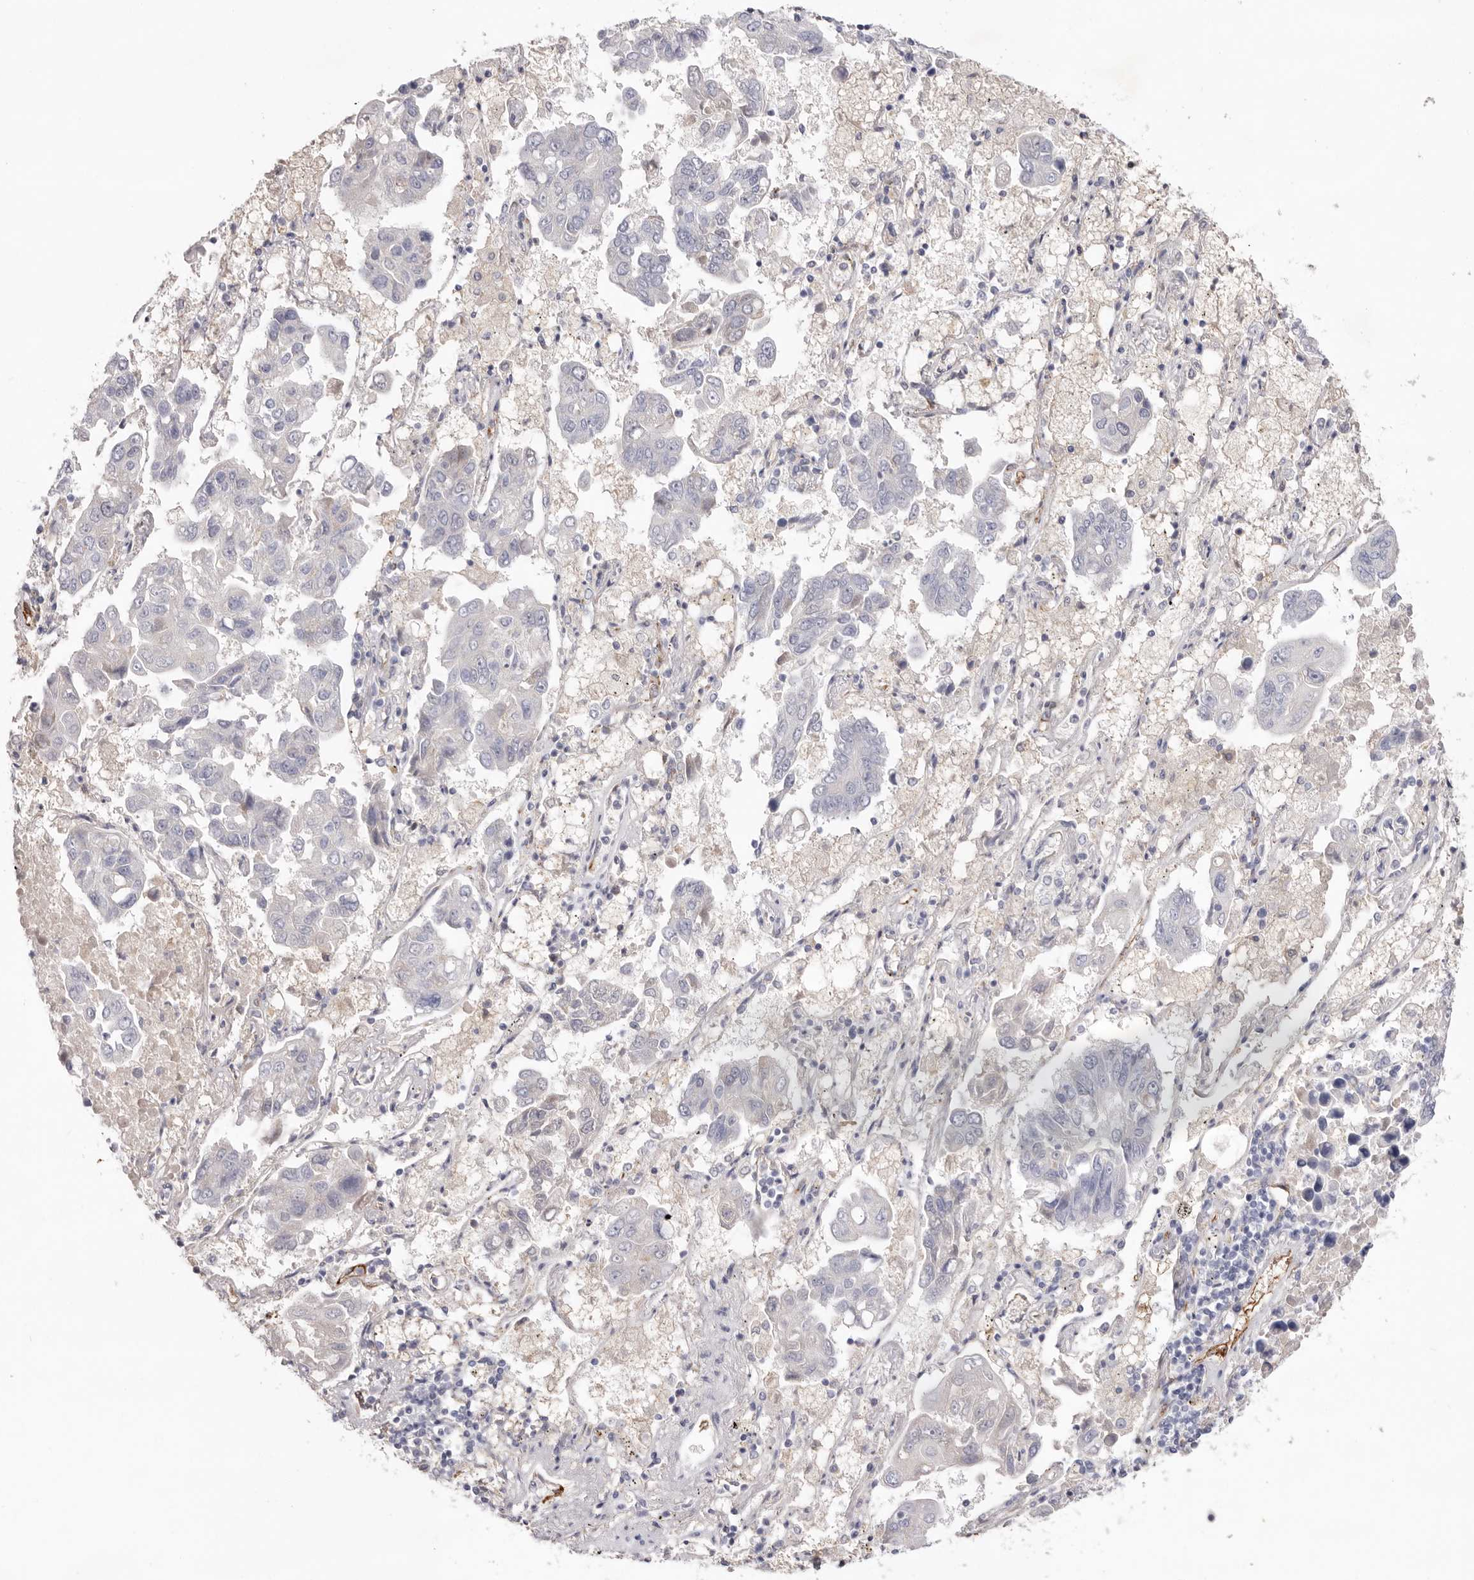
{"staining": {"intensity": "negative", "quantity": "none", "location": "none"}, "tissue": "lung cancer", "cell_type": "Tumor cells", "image_type": "cancer", "snomed": [{"axis": "morphology", "description": "Adenocarcinoma, NOS"}, {"axis": "topography", "description": "Lung"}], "caption": "This is an IHC image of human lung cancer. There is no expression in tumor cells.", "gene": "LRRC66", "patient": {"sex": "male", "age": 64}}